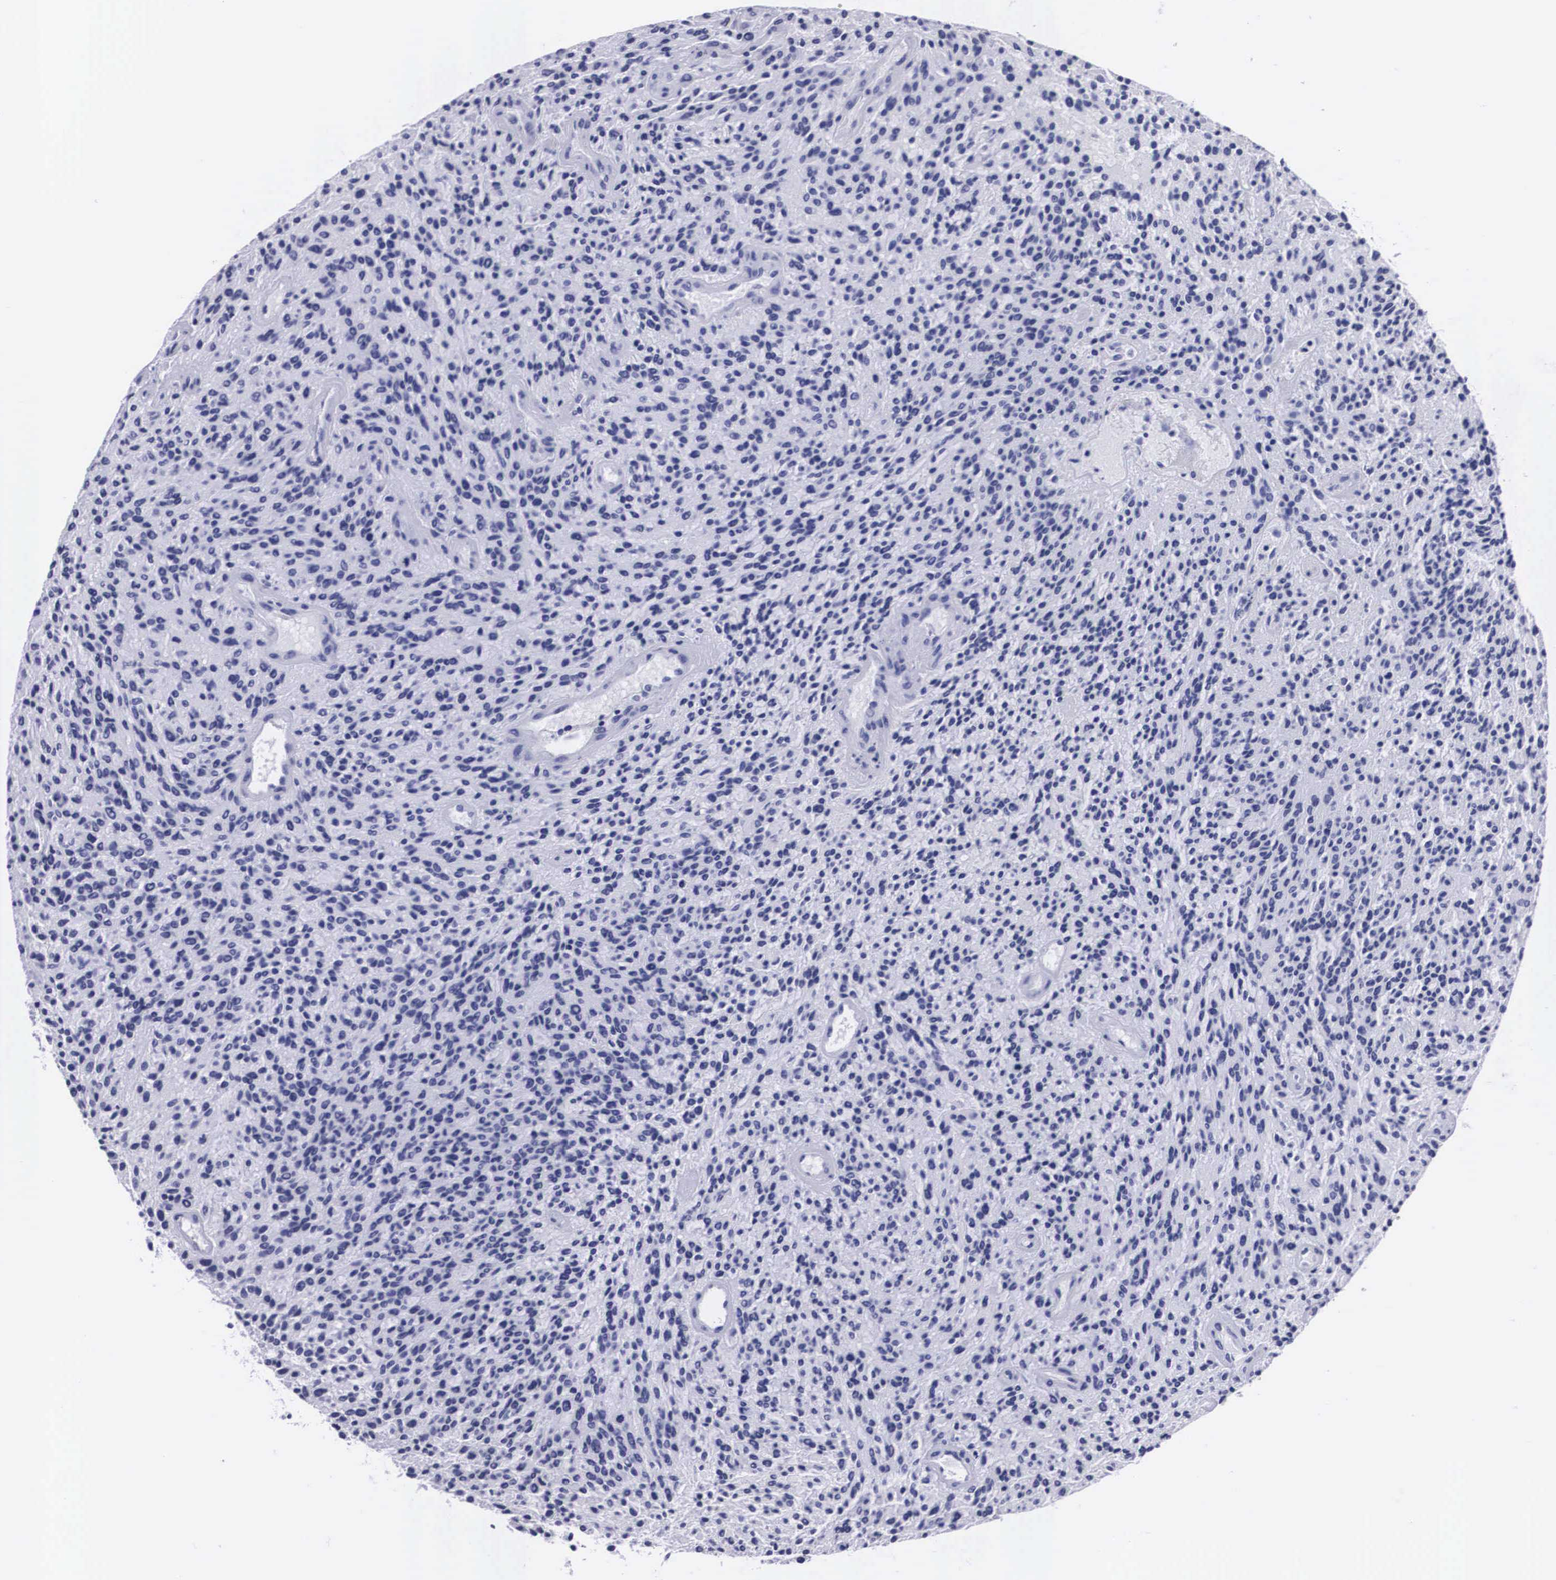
{"staining": {"intensity": "negative", "quantity": "none", "location": "none"}, "tissue": "glioma", "cell_type": "Tumor cells", "image_type": "cancer", "snomed": [{"axis": "morphology", "description": "Glioma, malignant, High grade"}, {"axis": "topography", "description": "Brain"}], "caption": "Tumor cells are negative for brown protein staining in glioma.", "gene": "C22orf31", "patient": {"sex": "female", "age": 13}}